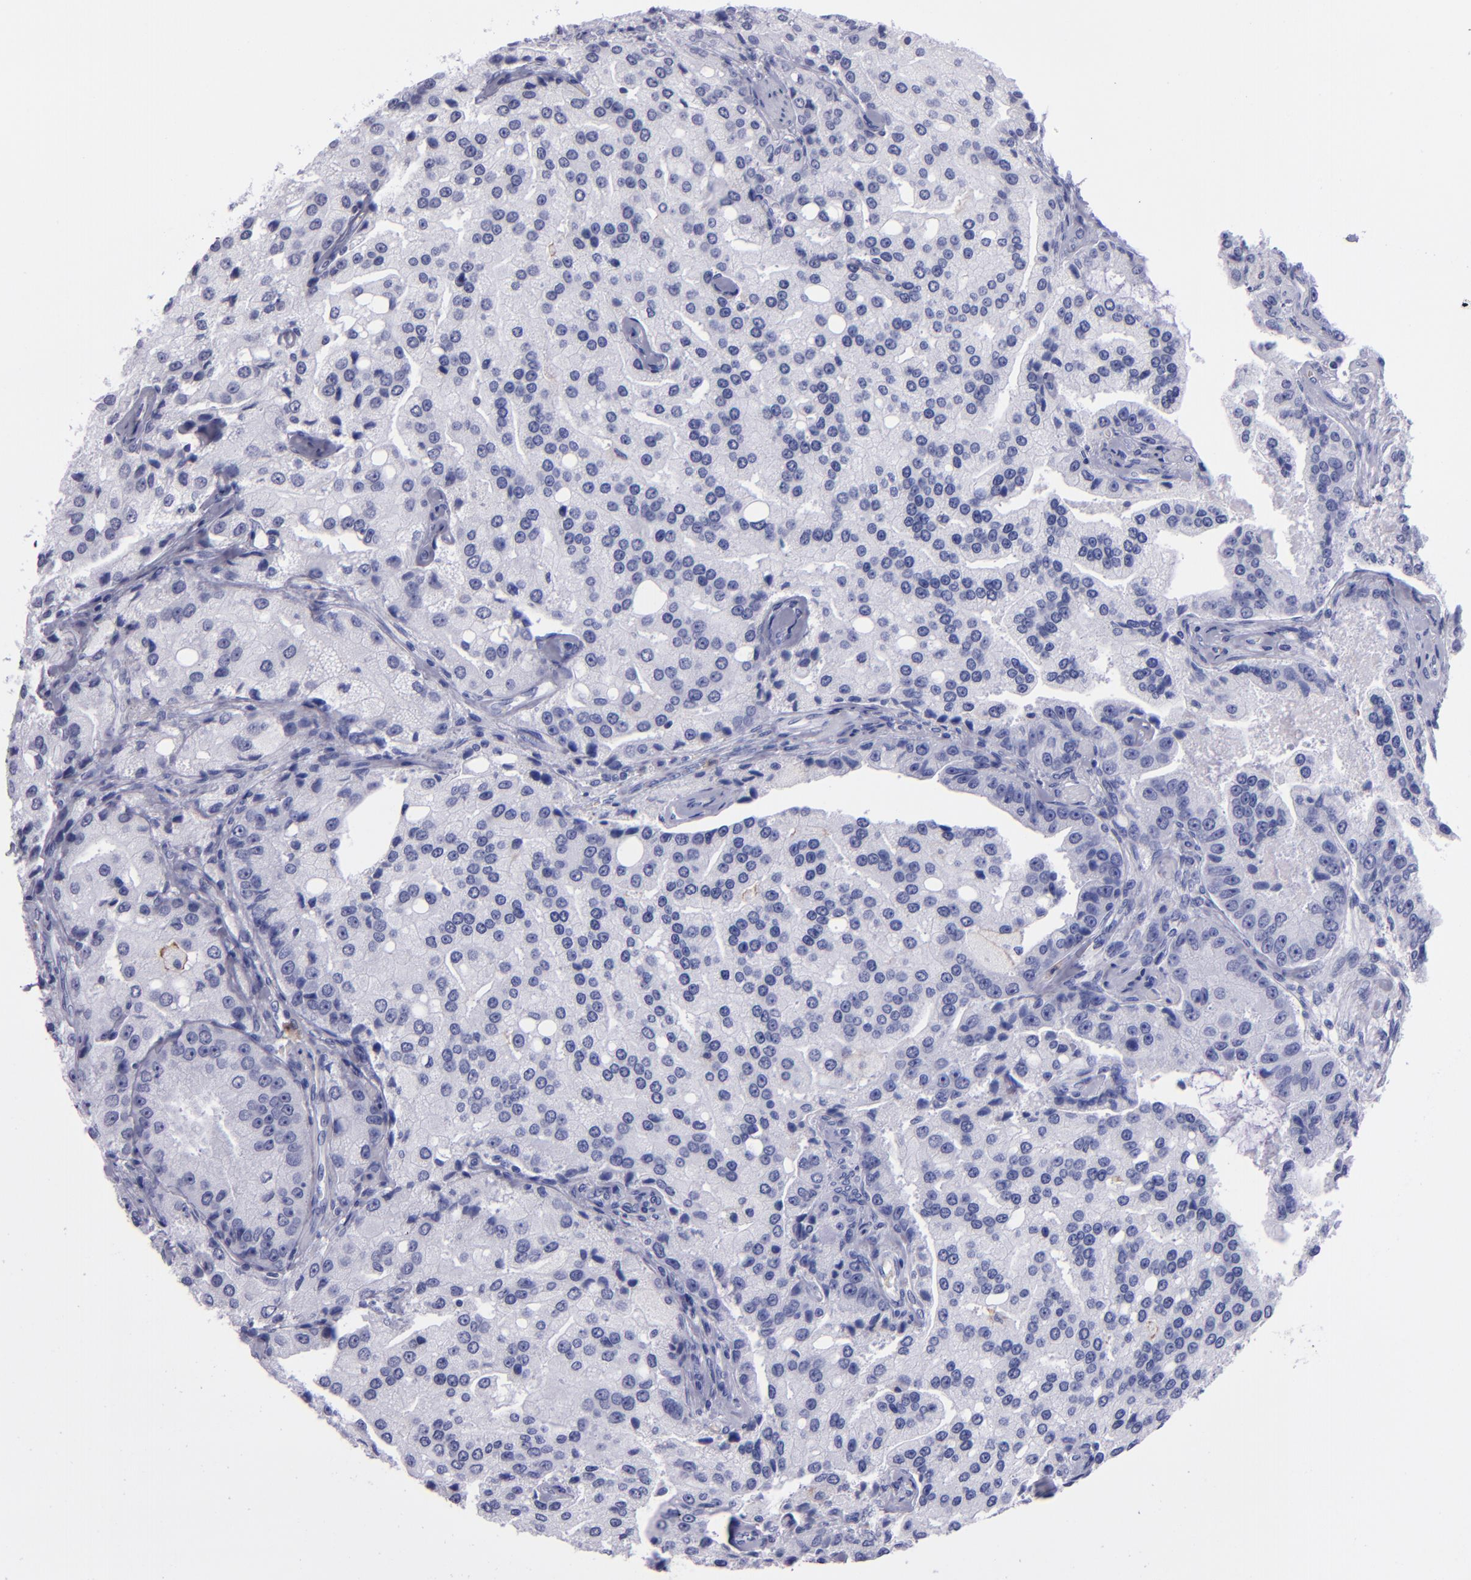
{"staining": {"intensity": "negative", "quantity": "none", "location": "none"}, "tissue": "prostate cancer", "cell_type": "Tumor cells", "image_type": "cancer", "snomed": [{"axis": "morphology", "description": "Adenocarcinoma, Medium grade"}, {"axis": "topography", "description": "Prostate"}], "caption": "IHC image of prostate cancer (adenocarcinoma (medium-grade)) stained for a protein (brown), which exhibits no positivity in tumor cells.", "gene": "CR1", "patient": {"sex": "male", "age": 72}}